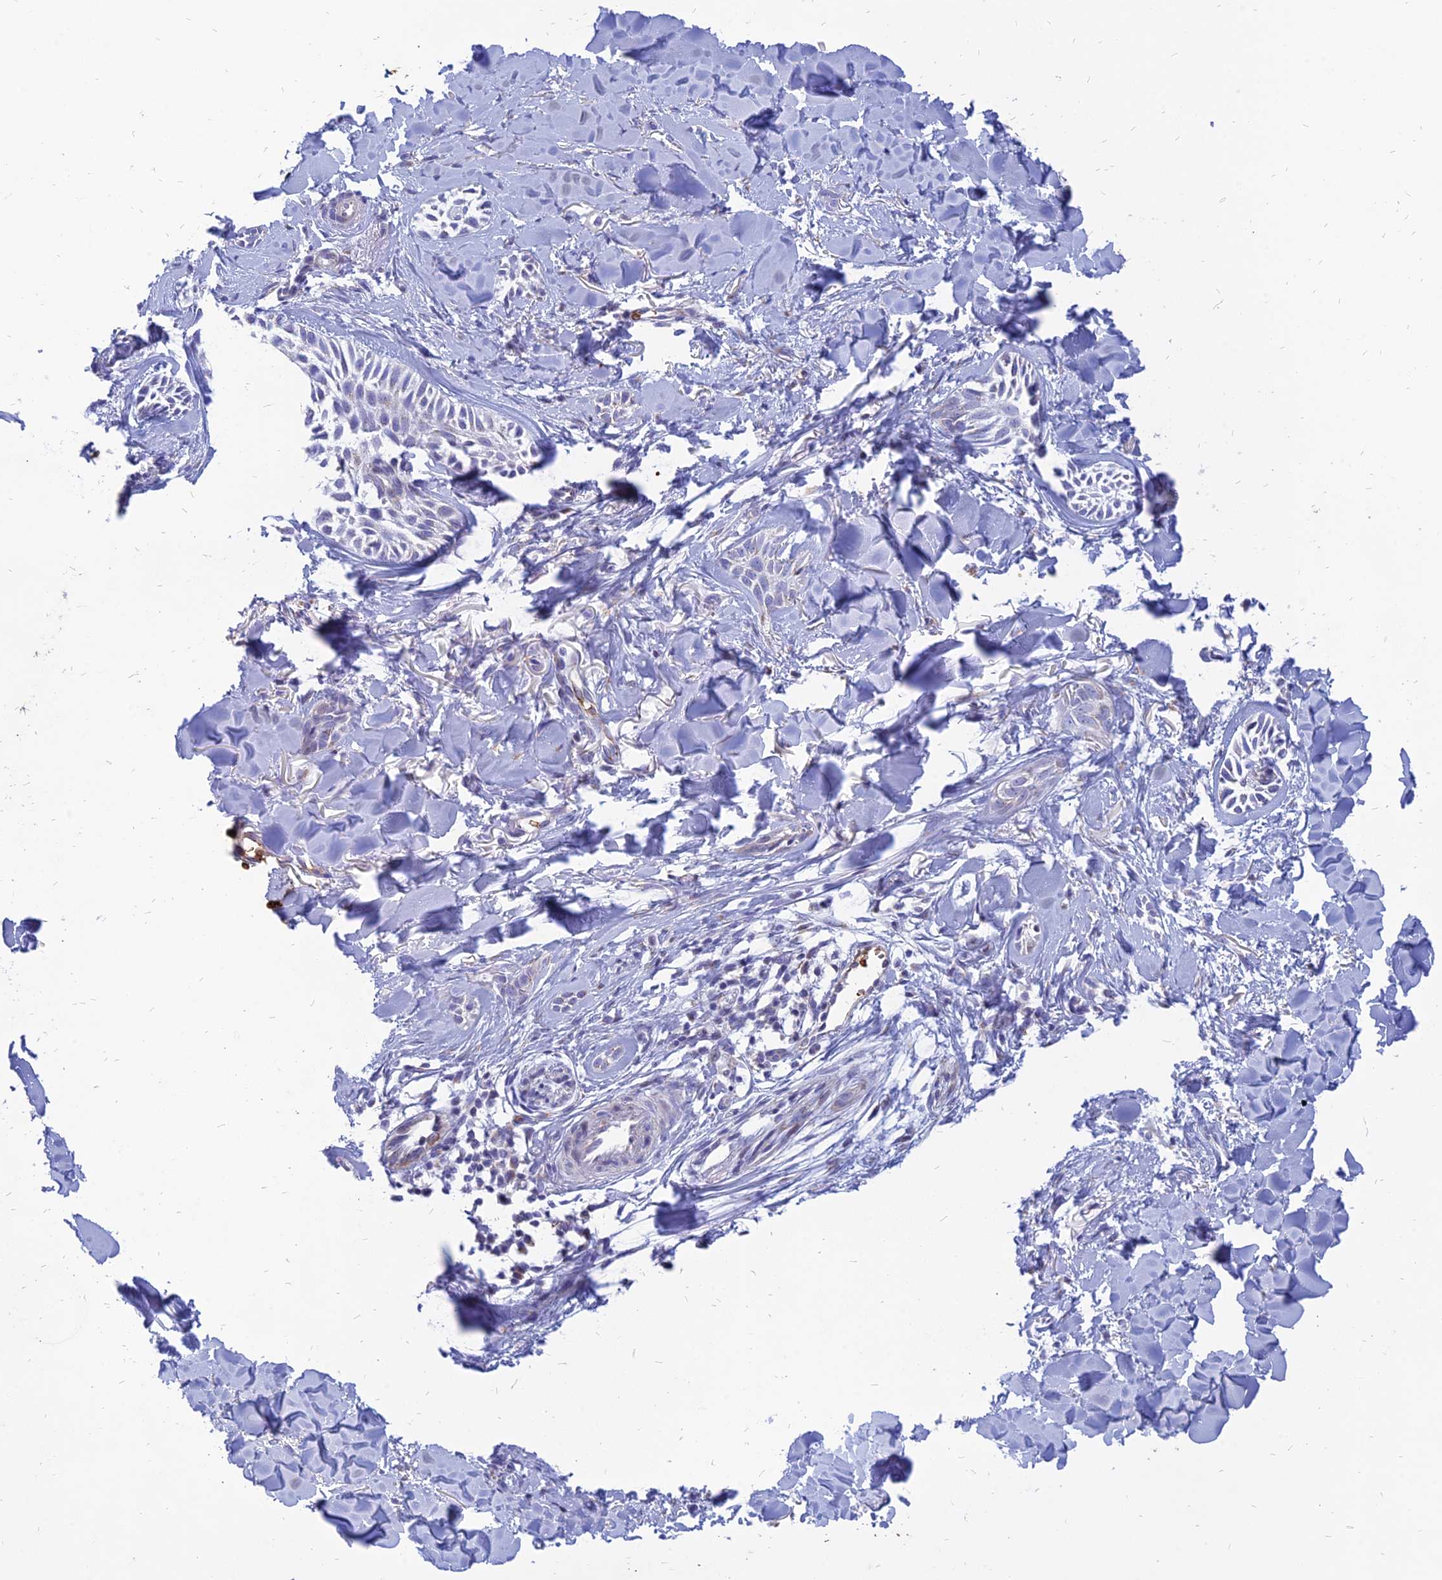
{"staining": {"intensity": "negative", "quantity": "none", "location": "none"}, "tissue": "skin cancer", "cell_type": "Tumor cells", "image_type": "cancer", "snomed": [{"axis": "morphology", "description": "Basal cell carcinoma"}, {"axis": "topography", "description": "Skin"}], "caption": "This is an immunohistochemistry image of human skin cancer (basal cell carcinoma). There is no positivity in tumor cells.", "gene": "HHAT", "patient": {"sex": "female", "age": 59}}